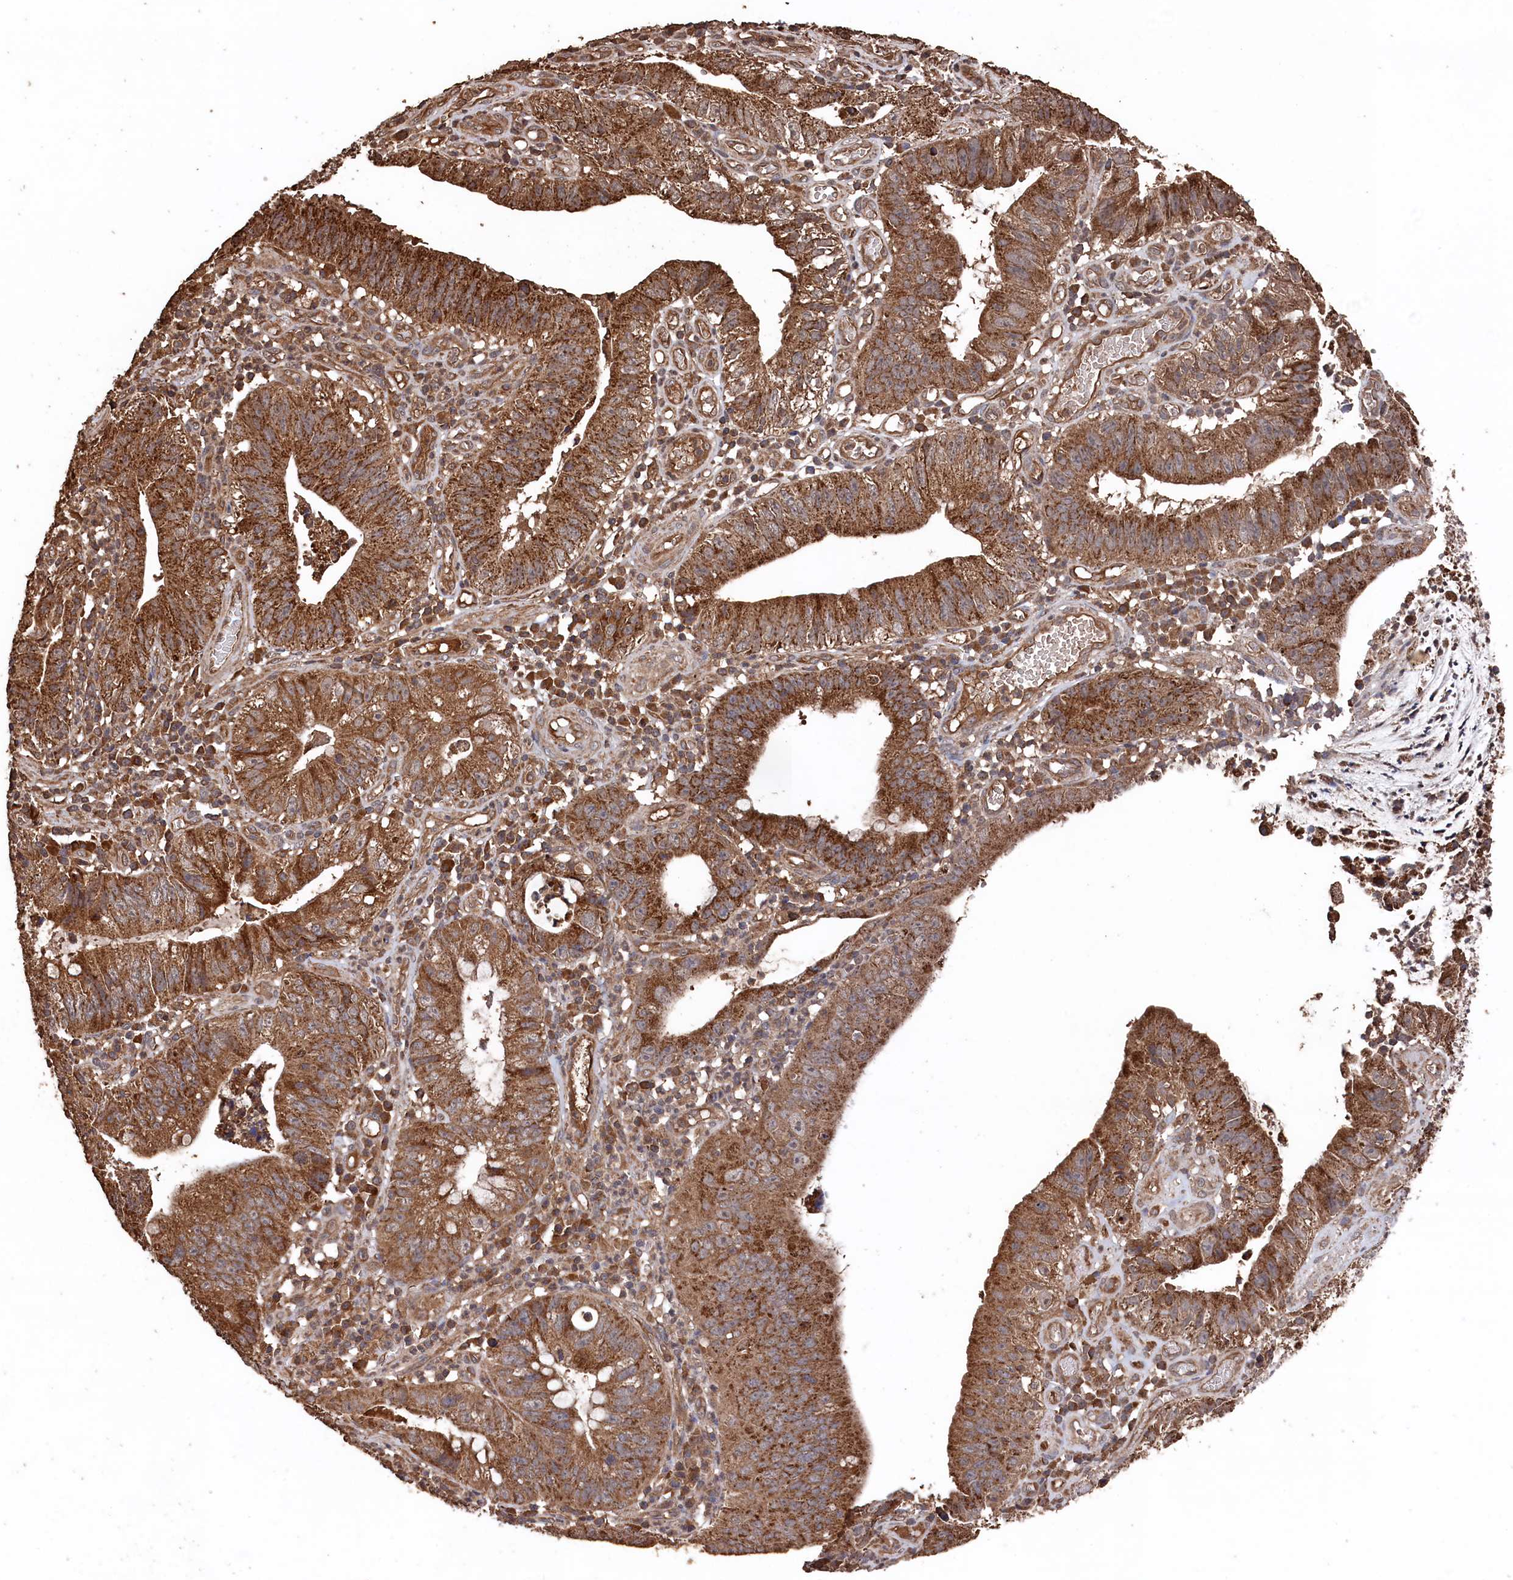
{"staining": {"intensity": "moderate", "quantity": ">75%", "location": "cytoplasmic/membranous"}, "tissue": "stomach cancer", "cell_type": "Tumor cells", "image_type": "cancer", "snomed": [{"axis": "morphology", "description": "Adenocarcinoma, NOS"}, {"axis": "topography", "description": "Stomach"}], "caption": "Immunohistochemical staining of stomach adenocarcinoma displays moderate cytoplasmic/membranous protein positivity in about >75% of tumor cells.", "gene": "SNX33", "patient": {"sex": "male", "age": 59}}